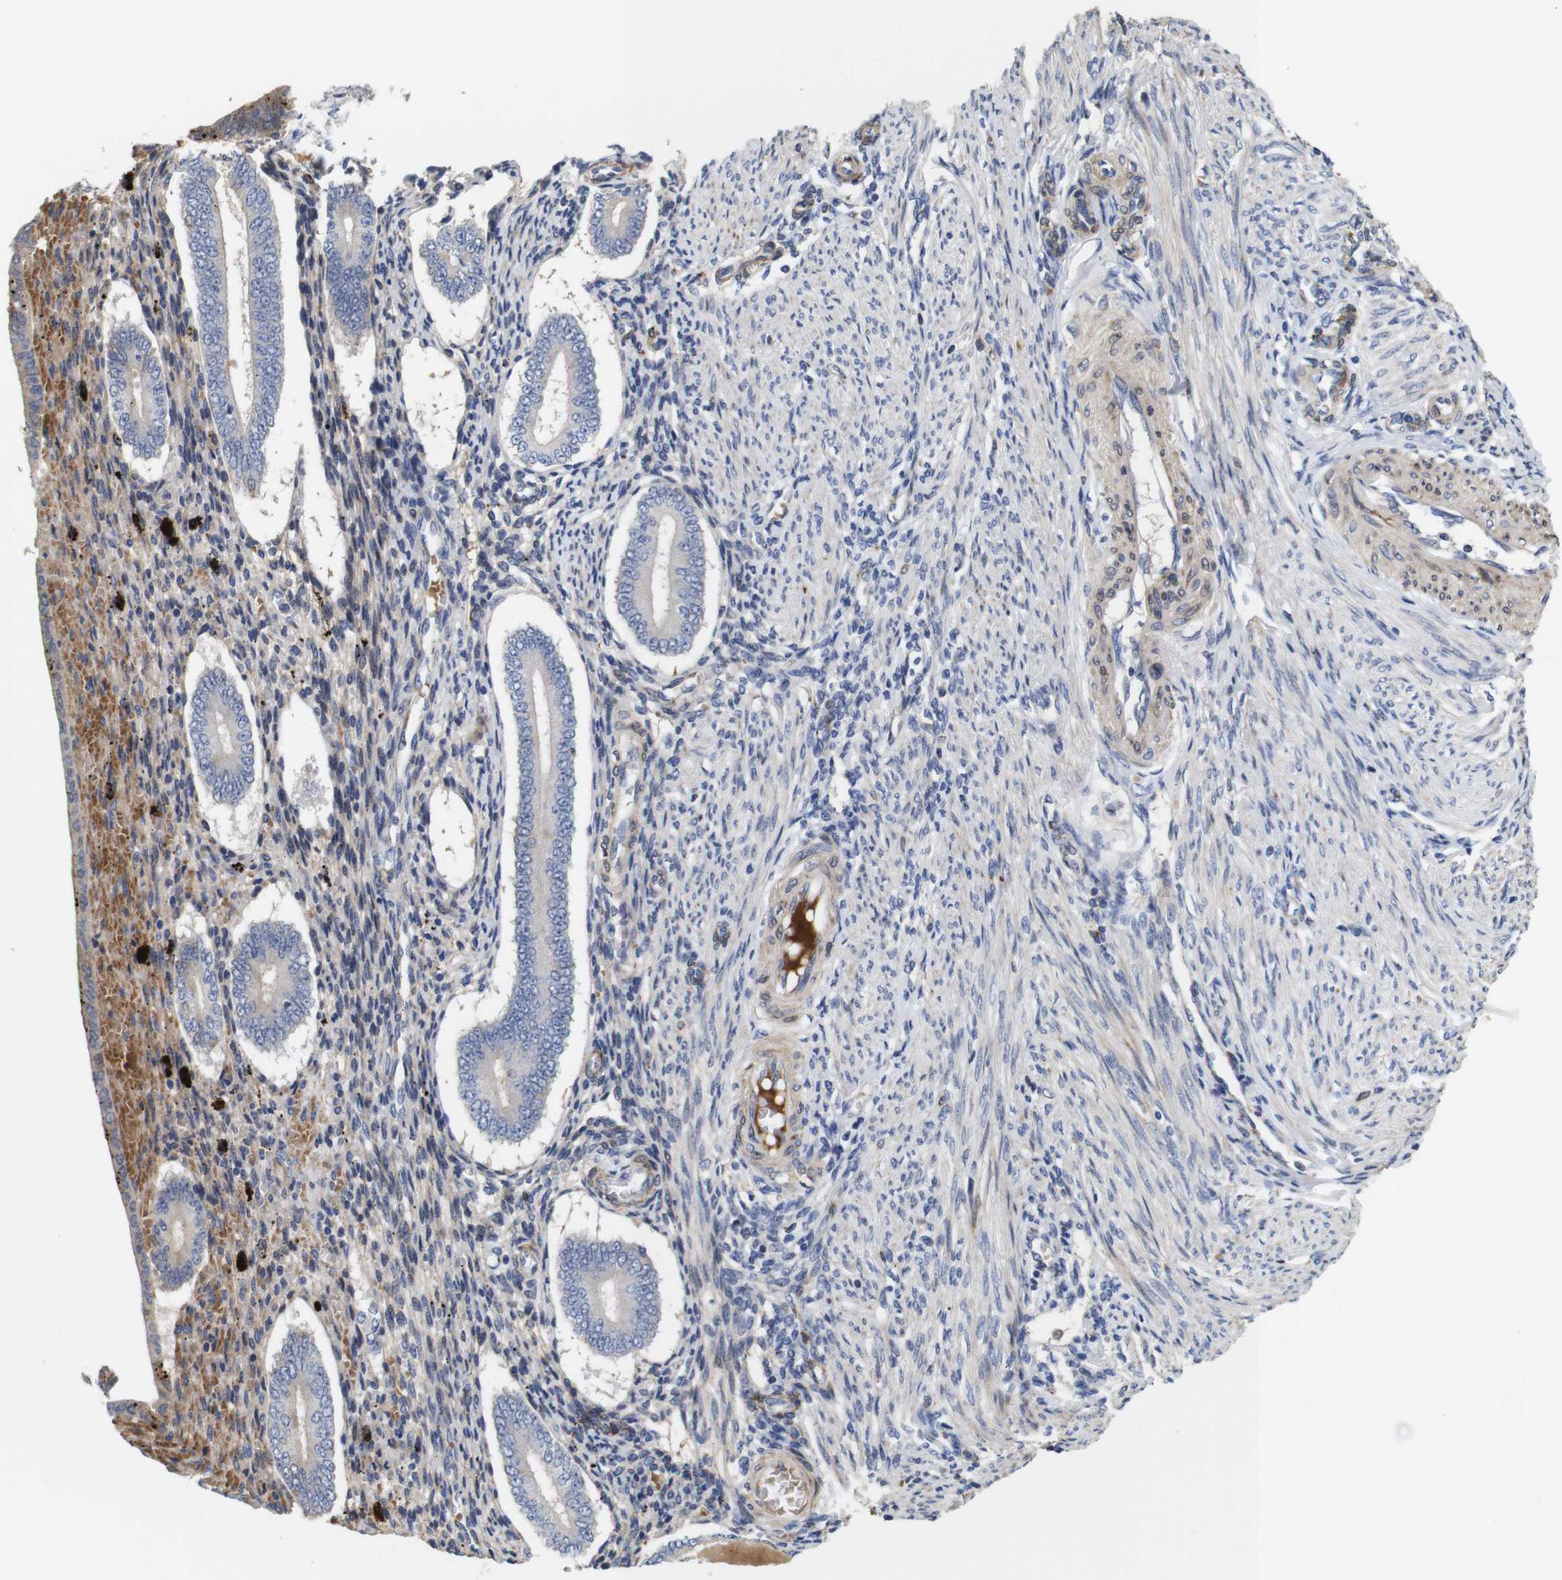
{"staining": {"intensity": "moderate", "quantity": "25%-75%", "location": "cytoplasmic/membranous"}, "tissue": "endometrium", "cell_type": "Cells in endometrial stroma", "image_type": "normal", "snomed": [{"axis": "morphology", "description": "Normal tissue, NOS"}, {"axis": "topography", "description": "Endometrium"}], "caption": "Moderate cytoplasmic/membranous expression for a protein is seen in approximately 25%-75% of cells in endometrial stroma of benign endometrium using immunohistochemistry (IHC).", "gene": "SPRY3", "patient": {"sex": "female", "age": 42}}